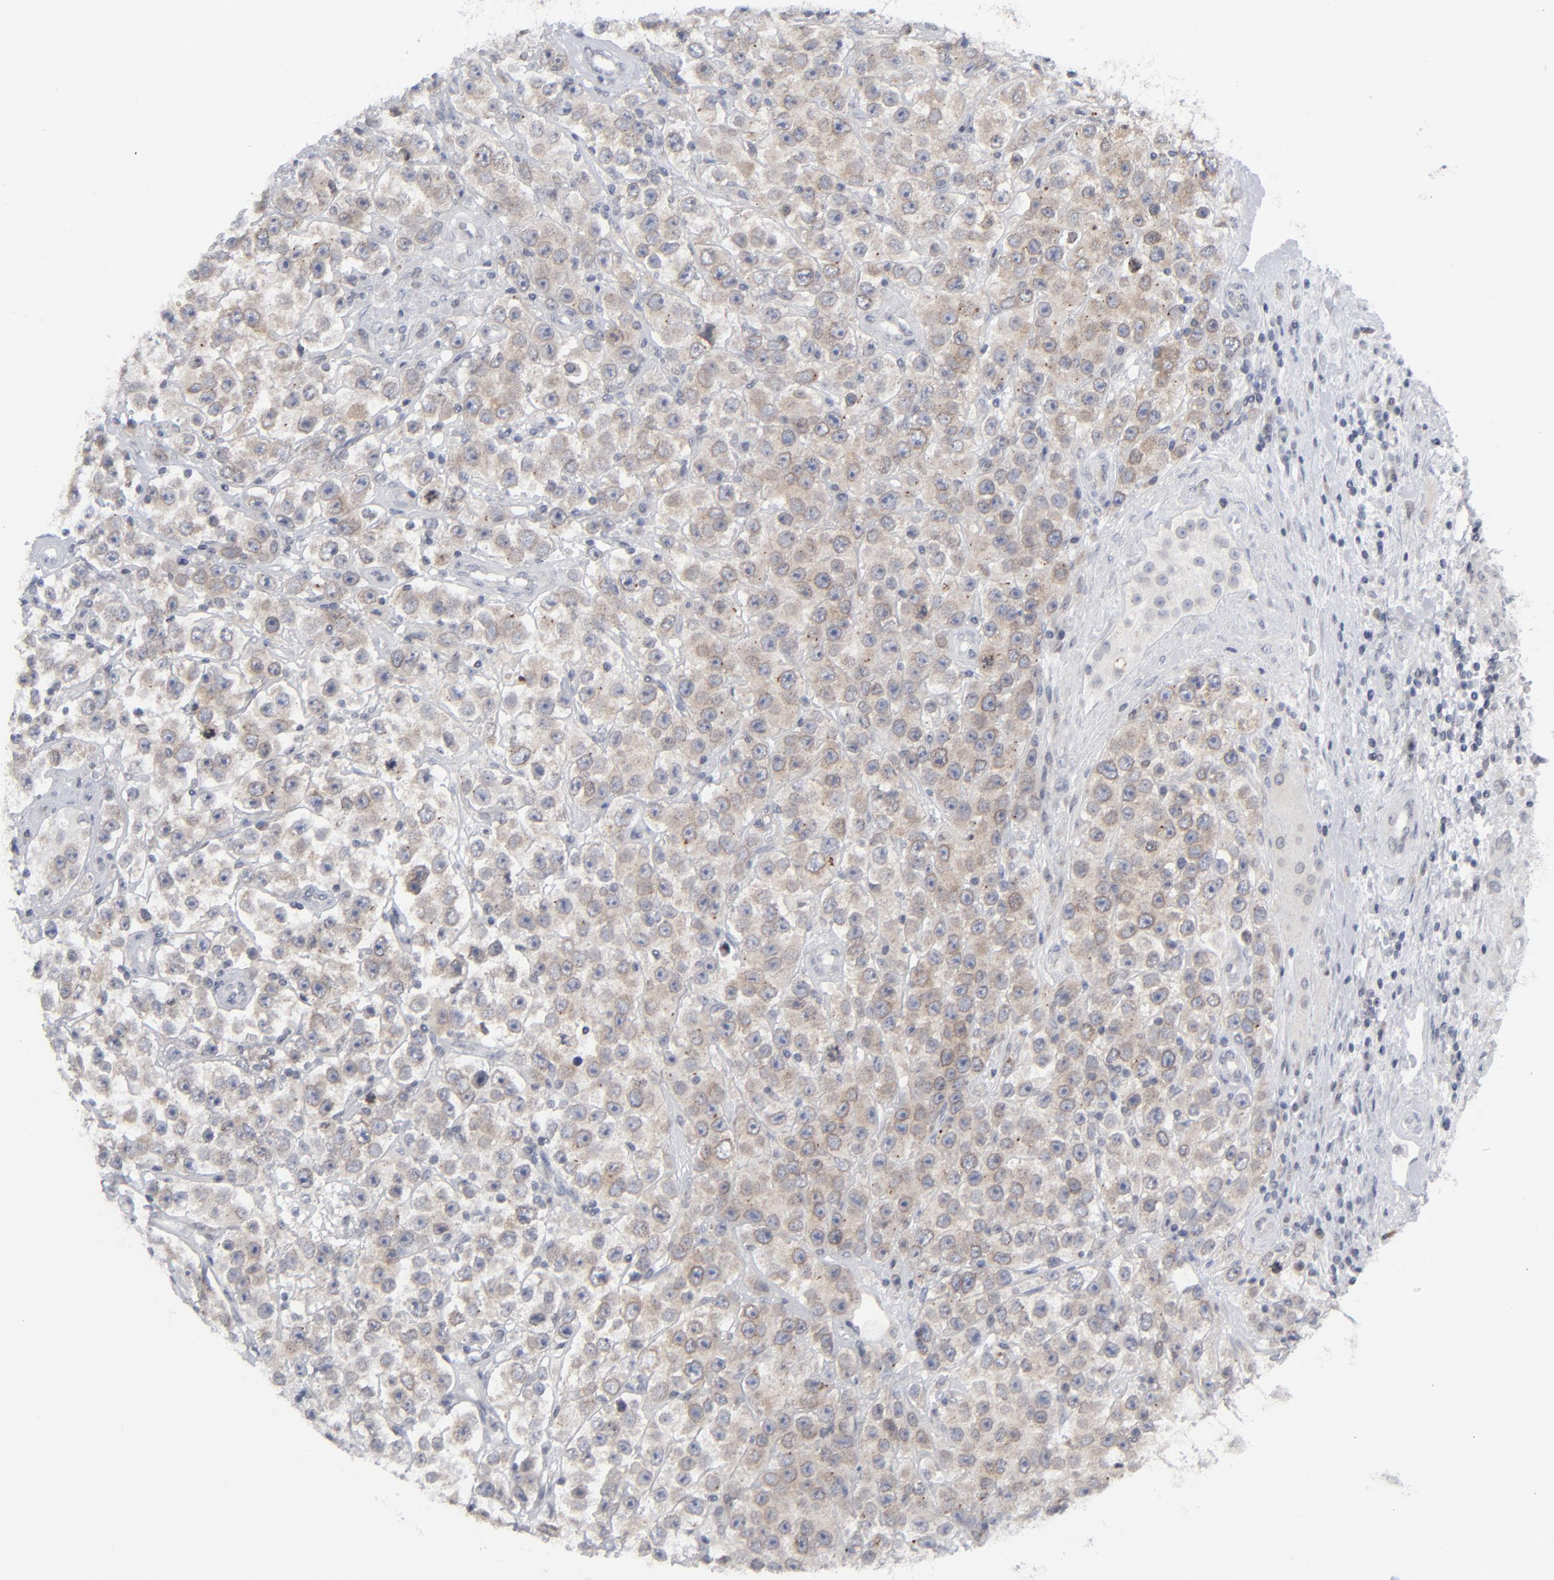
{"staining": {"intensity": "strong", "quantity": "<25%", "location": "cytoplasmic/membranous"}, "tissue": "testis cancer", "cell_type": "Tumor cells", "image_type": "cancer", "snomed": [{"axis": "morphology", "description": "Seminoma, NOS"}, {"axis": "topography", "description": "Testis"}], "caption": "An immunohistochemistry photomicrograph of neoplastic tissue is shown. Protein staining in brown shows strong cytoplasmic/membranous positivity in testis cancer within tumor cells. The staining is performed using DAB (3,3'-diaminobenzidine) brown chromogen to label protein expression. The nuclei are counter-stained blue using hematoxylin.", "gene": "NUP88", "patient": {"sex": "male", "age": 52}}